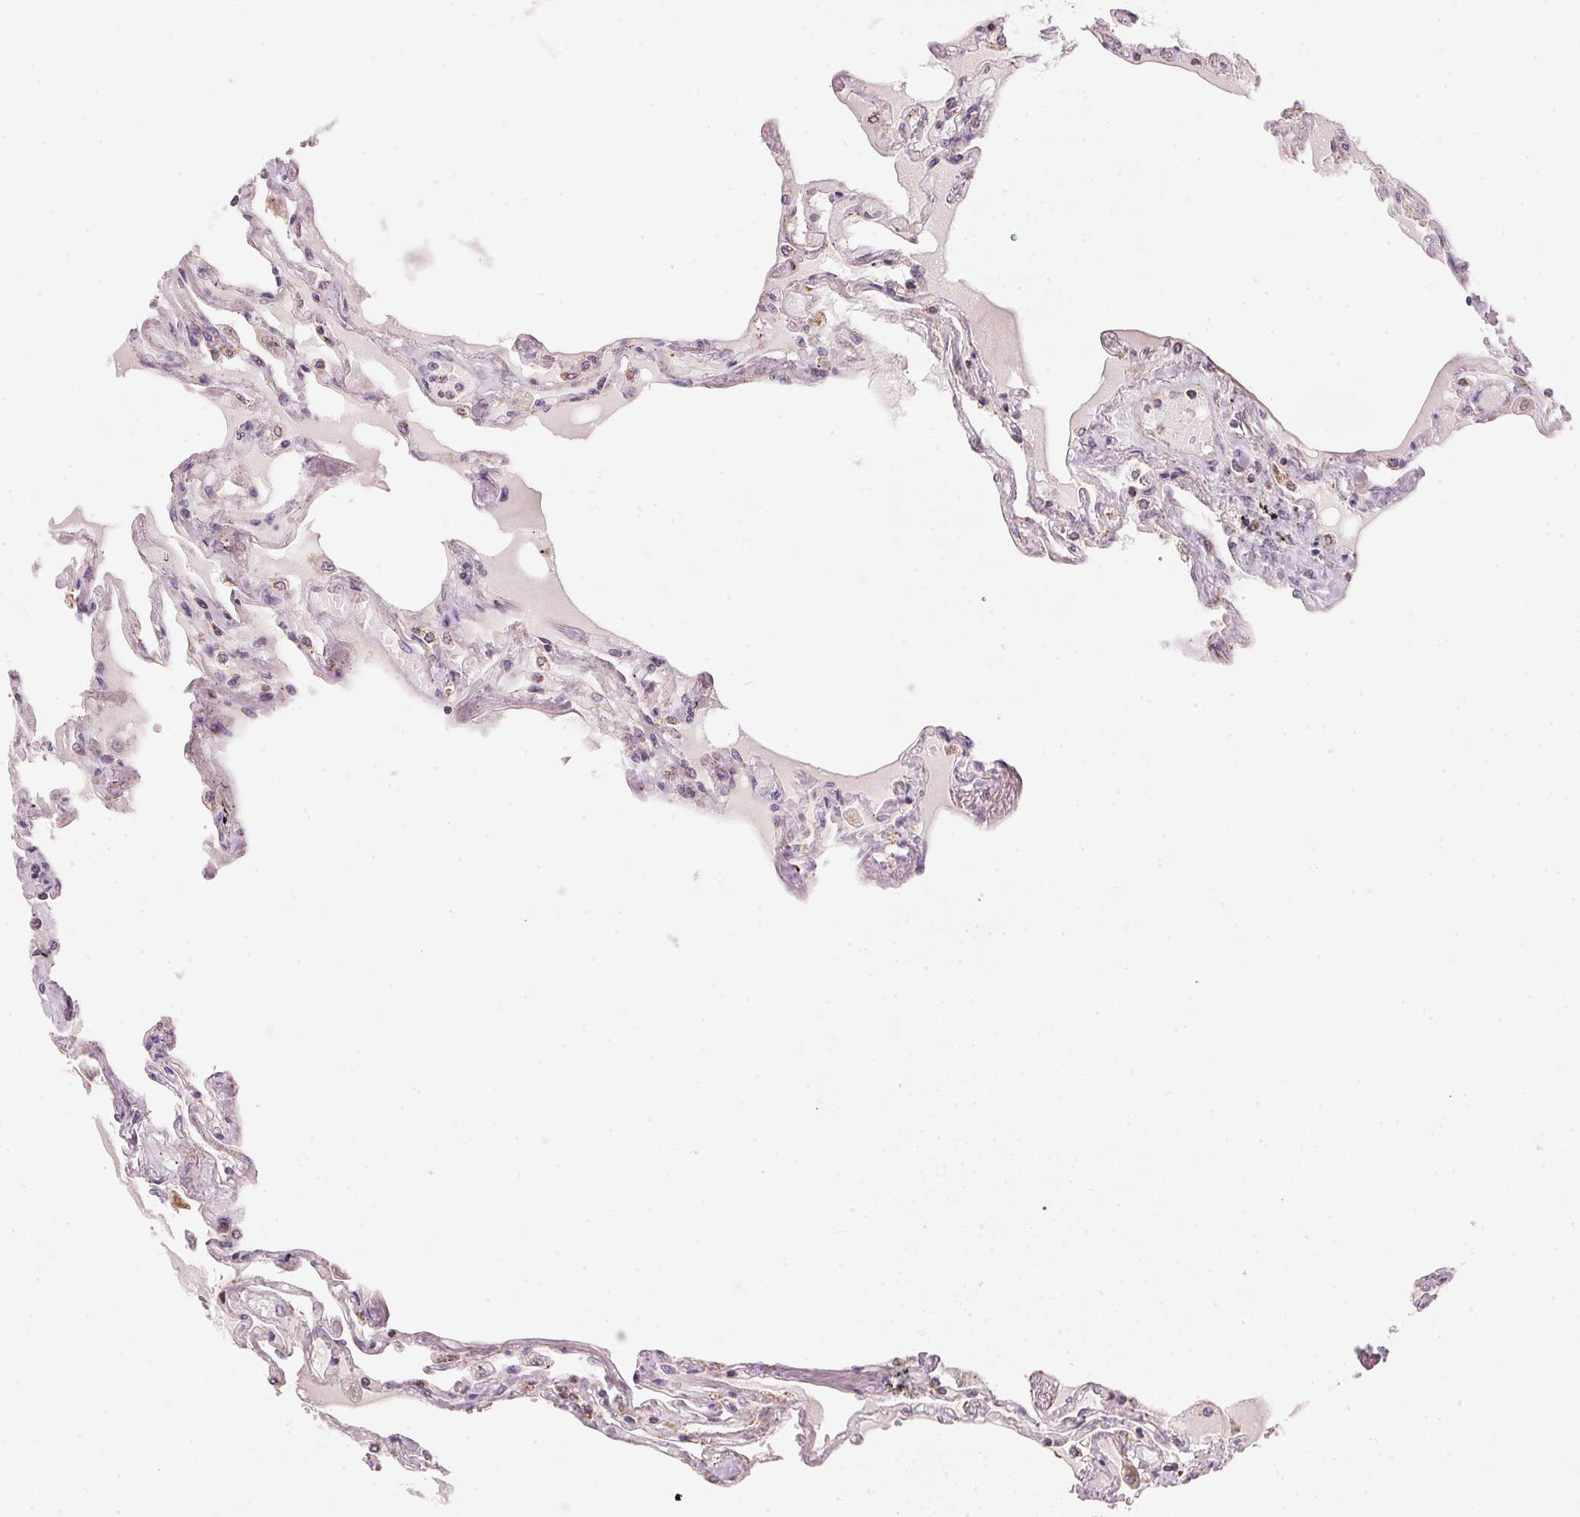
{"staining": {"intensity": "weak", "quantity": "<25%", "location": "cytoplasmic/membranous"}, "tissue": "lung", "cell_type": "Alveolar cells", "image_type": "normal", "snomed": [{"axis": "morphology", "description": "Normal tissue, NOS"}, {"axis": "morphology", "description": "Adenocarcinoma, NOS"}, {"axis": "topography", "description": "Cartilage tissue"}, {"axis": "topography", "description": "Lung"}], "caption": "Alveolar cells show no significant protein expression in normal lung.", "gene": "COQ7", "patient": {"sex": "female", "age": 67}}